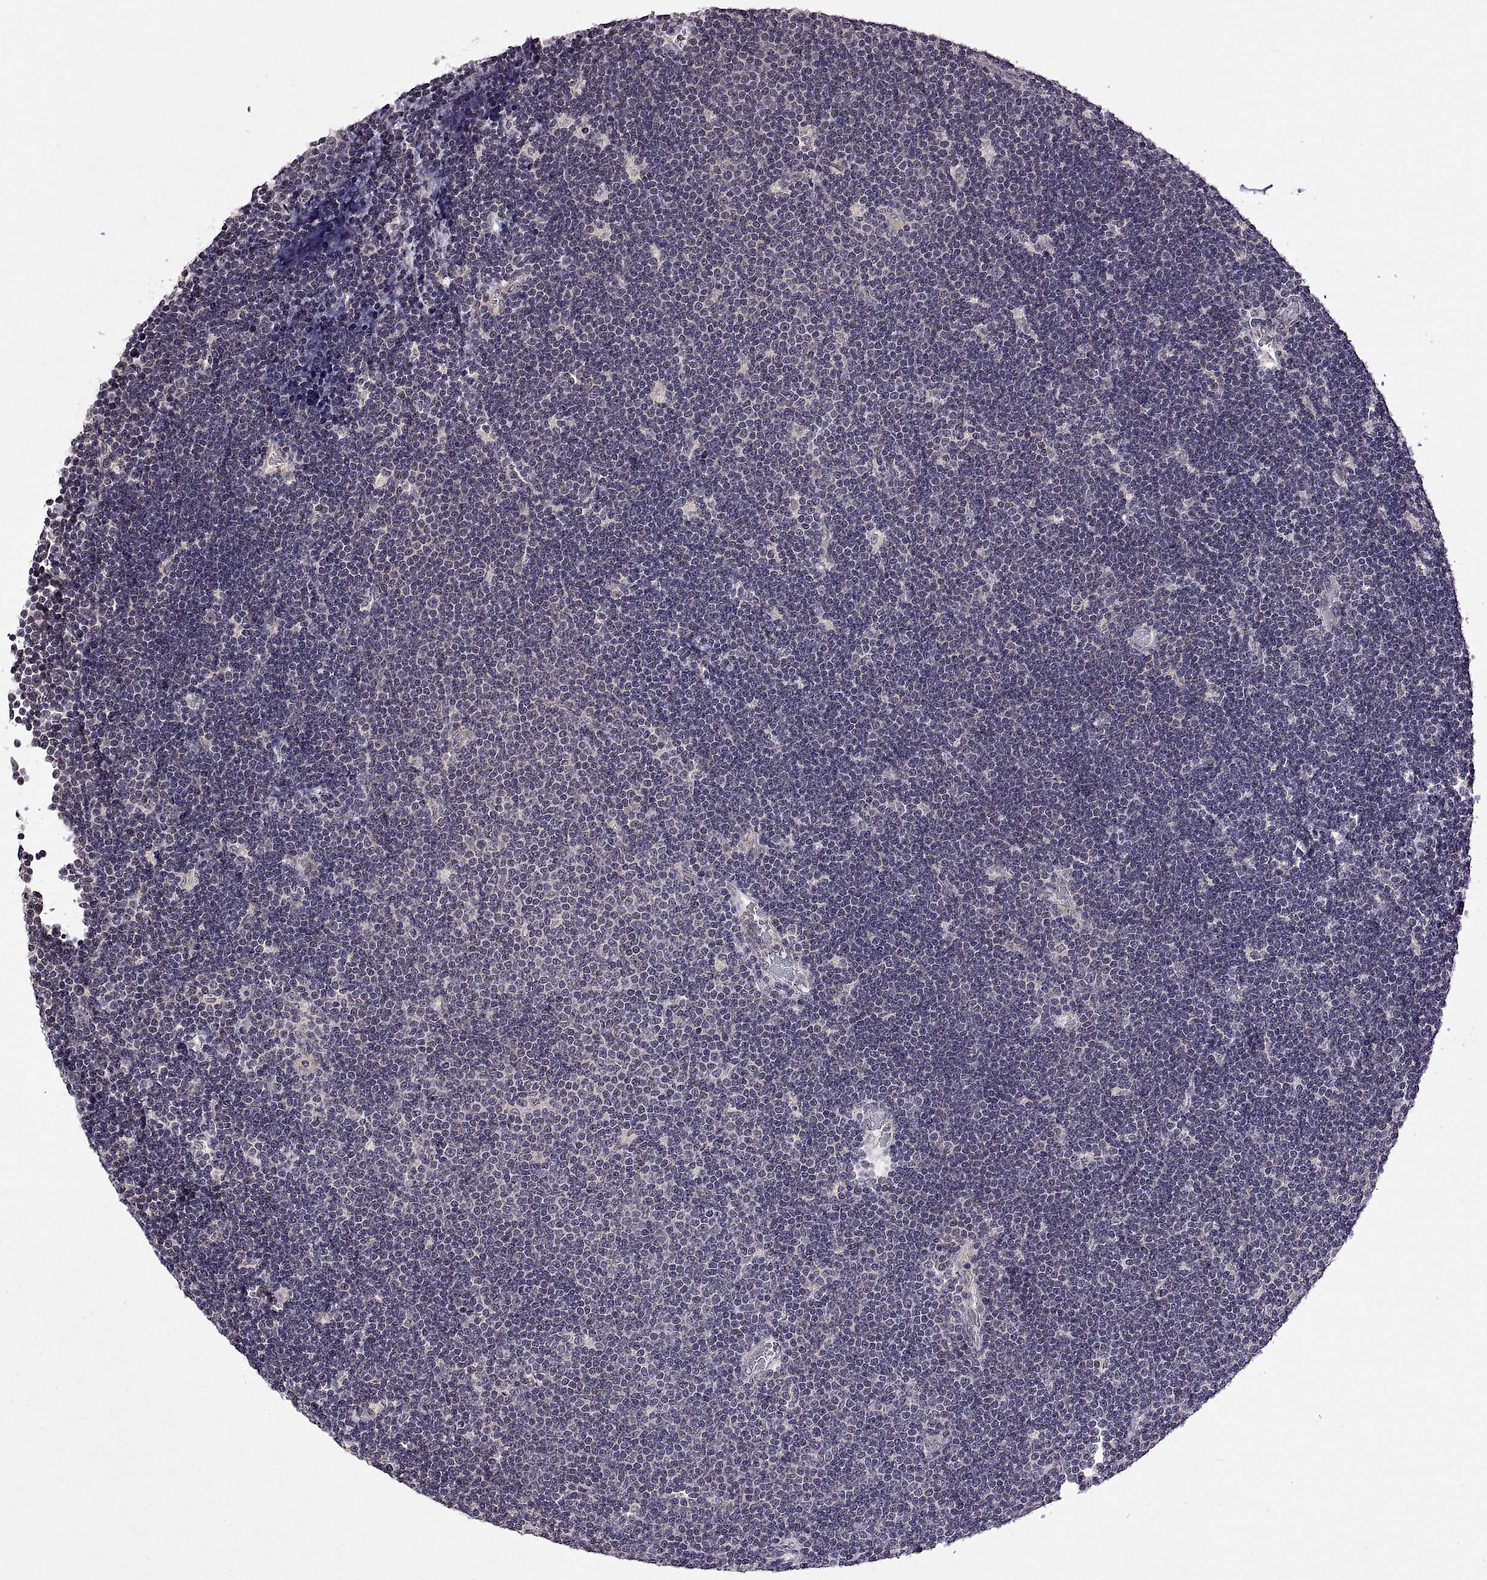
{"staining": {"intensity": "negative", "quantity": "none", "location": "none"}, "tissue": "lymphoma", "cell_type": "Tumor cells", "image_type": "cancer", "snomed": [{"axis": "morphology", "description": "Malignant lymphoma, non-Hodgkin's type, Low grade"}, {"axis": "topography", "description": "Brain"}], "caption": "Human lymphoma stained for a protein using immunohistochemistry displays no expression in tumor cells.", "gene": "LAMA1", "patient": {"sex": "female", "age": 66}}